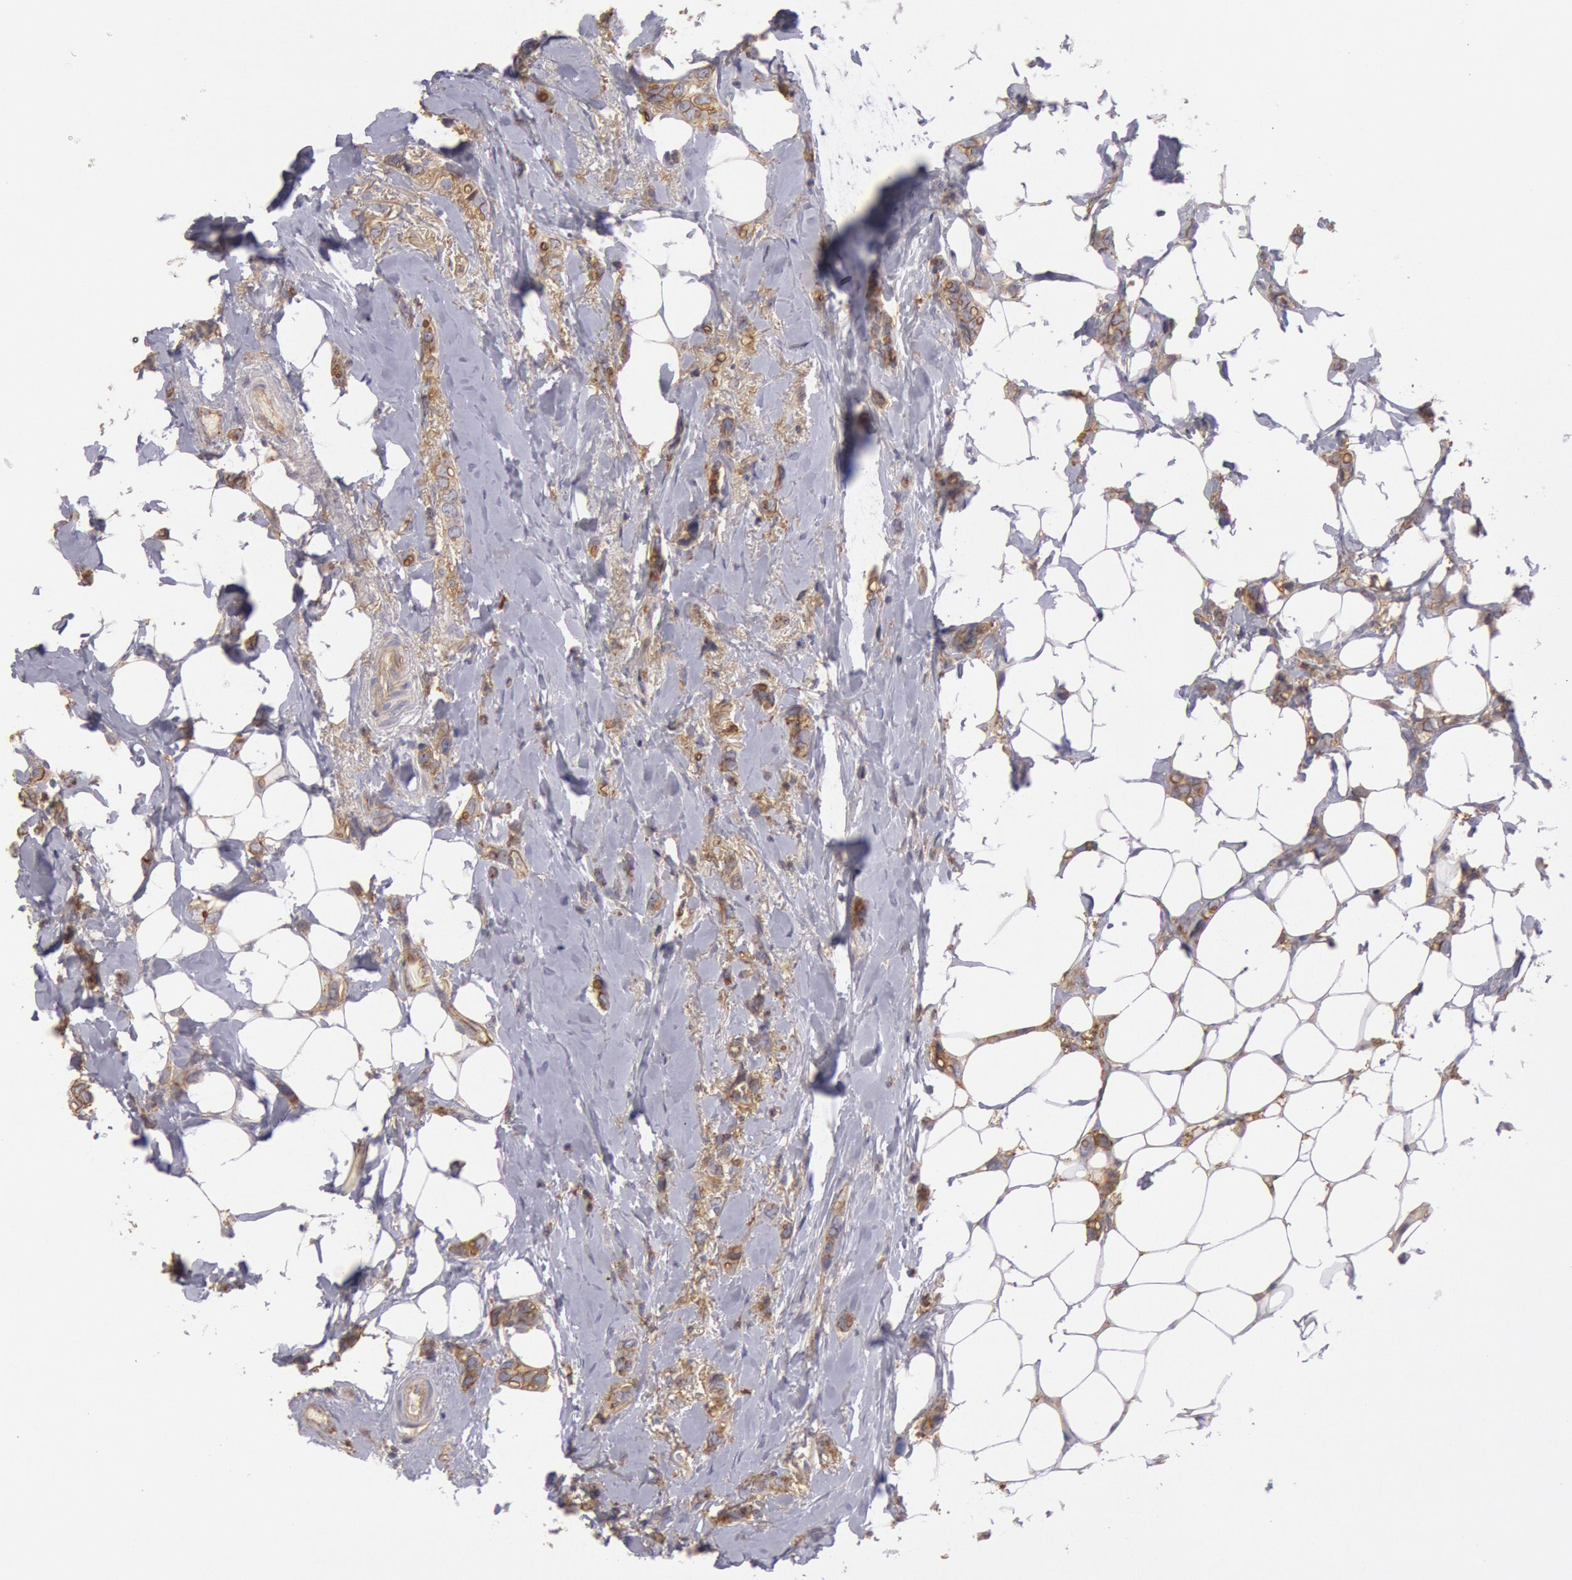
{"staining": {"intensity": "moderate", "quantity": ">75%", "location": "cytoplasmic/membranous"}, "tissue": "breast cancer", "cell_type": "Tumor cells", "image_type": "cancer", "snomed": [{"axis": "morphology", "description": "Duct carcinoma"}, {"axis": "topography", "description": "Breast"}], "caption": "Breast cancer was stained to show a protein in brown. There is medium levels of moderate cytoplasmic/membranous expression in about >75% of tumor cells.", "gene": "SNAP23", "patient": {"sex": "female", "age": 72}}